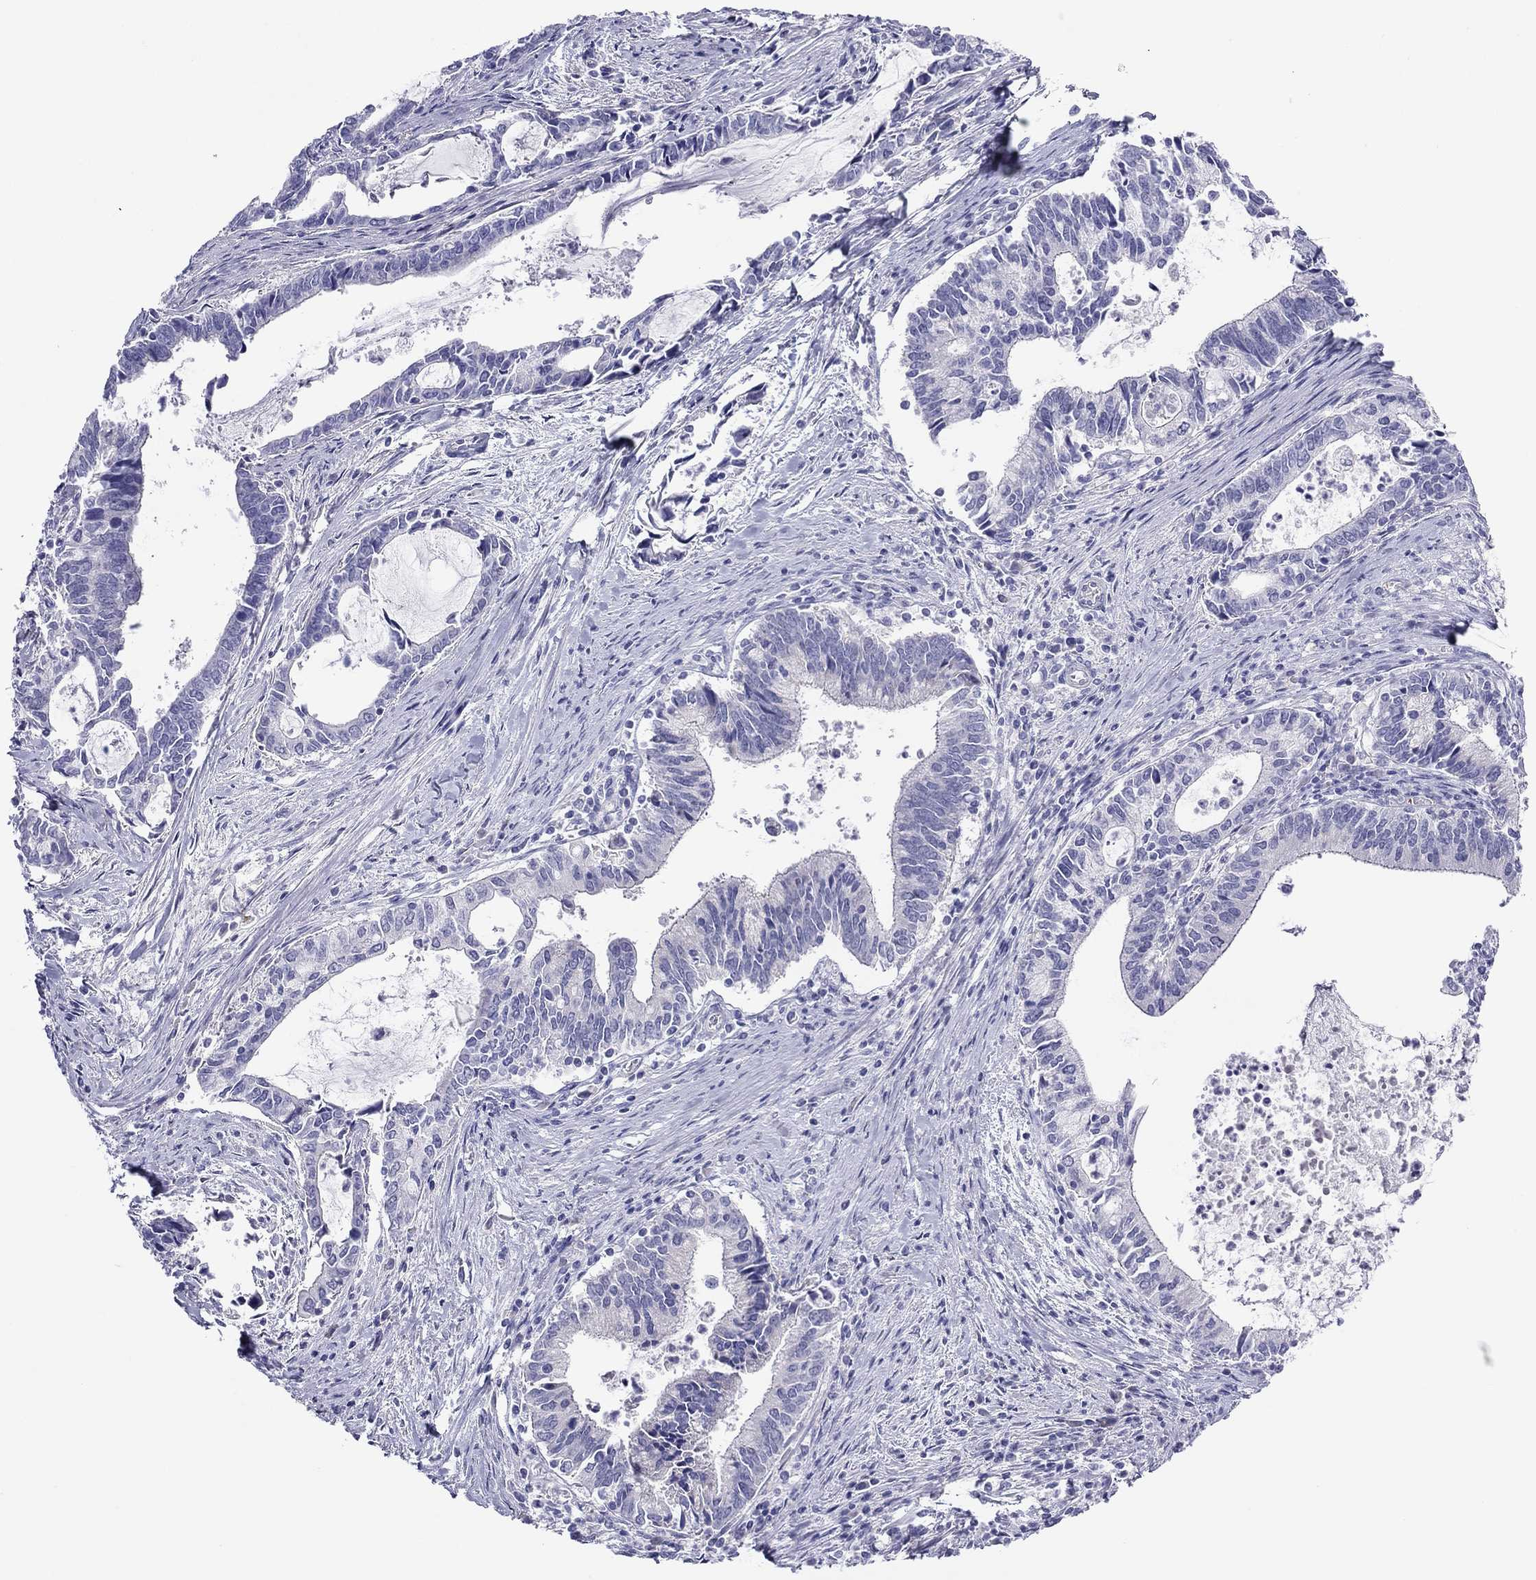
{"staining": {"intensity": "negative", "quantity": "none", "location": "none"}, "tissue": "cervical cancer", "cell_type": "Tumor cells", "image_type": "cancer", "snomed": [{"axis": "morphology", "description": "Adenocarcinoma, NOS"}, {"axis": "topography", "description": "Cervix"}], "caption": "IHC photomicrograph of neoplastic tissue: cervical cancer stained with DAB displays no significant protein staining in tumor cells. (DAB (3,3'-diaminobenzidine) immunohistochemistry (IHC) with hematoxylin counter stain).", "gene": "MGAT4C", "patient": {"sex": "female", "age": 42}}